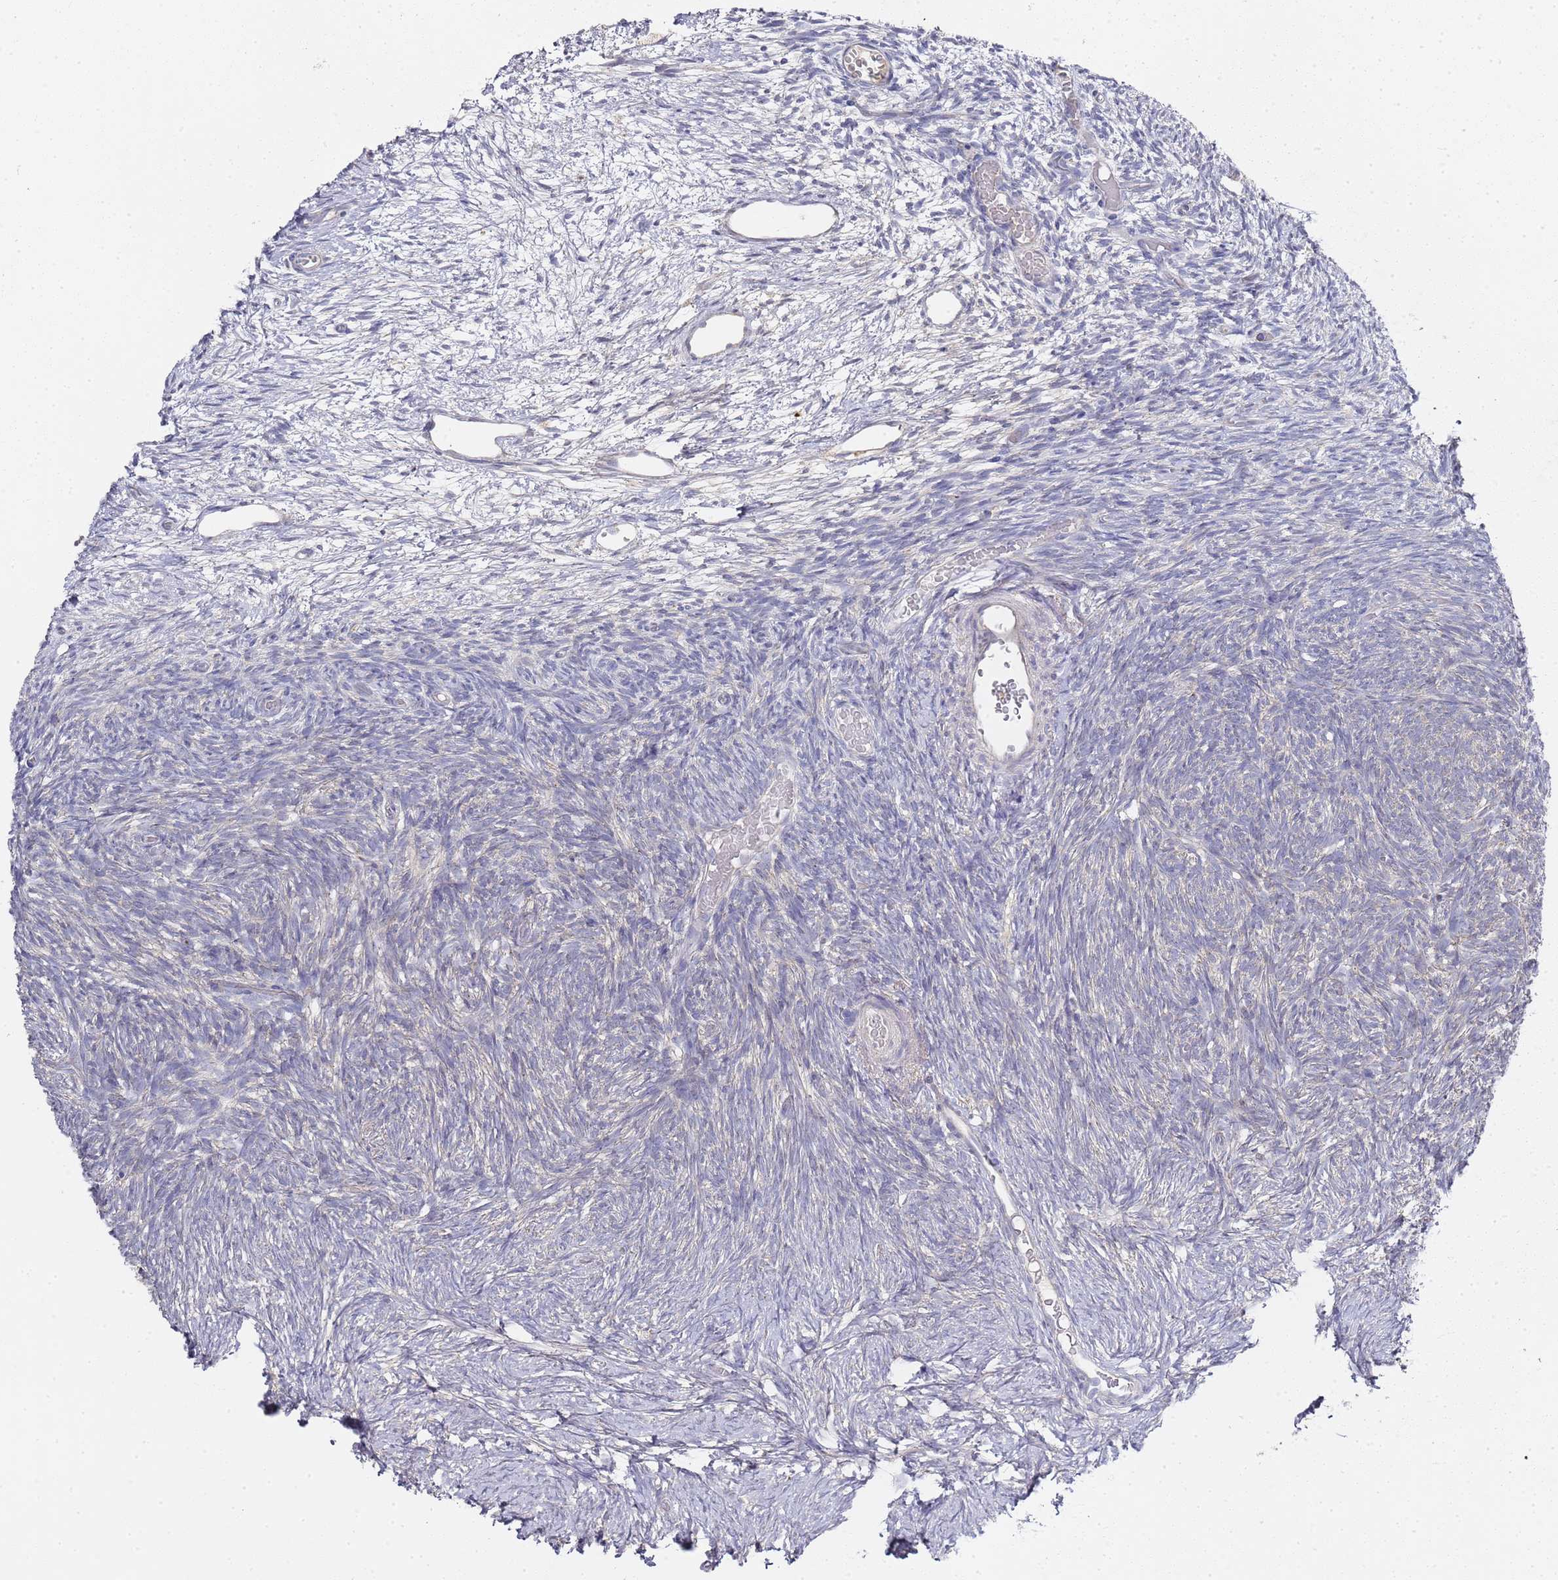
{"staining": {"intensity": "negative", "quantity": "none", "location": "none"}, "tissue": "ovary", "cell_type": "Ovarian stroma cells", "image_type": "normal", "snomed": [{"axis": "morphology", "description": "Normal tissue, NOS"}, {"axis": "topography", "description": "Ovary"}], "caption": "Immunohistochemical staining of normal ovary shows no significant positivity in ovarian stroma cells. The staining is performed using DAB brown chromogen with nuclei counter-stained in using hematoxylin.", "gene": "NPEPPS", "patient": {"sex": "female", "age": 39}}